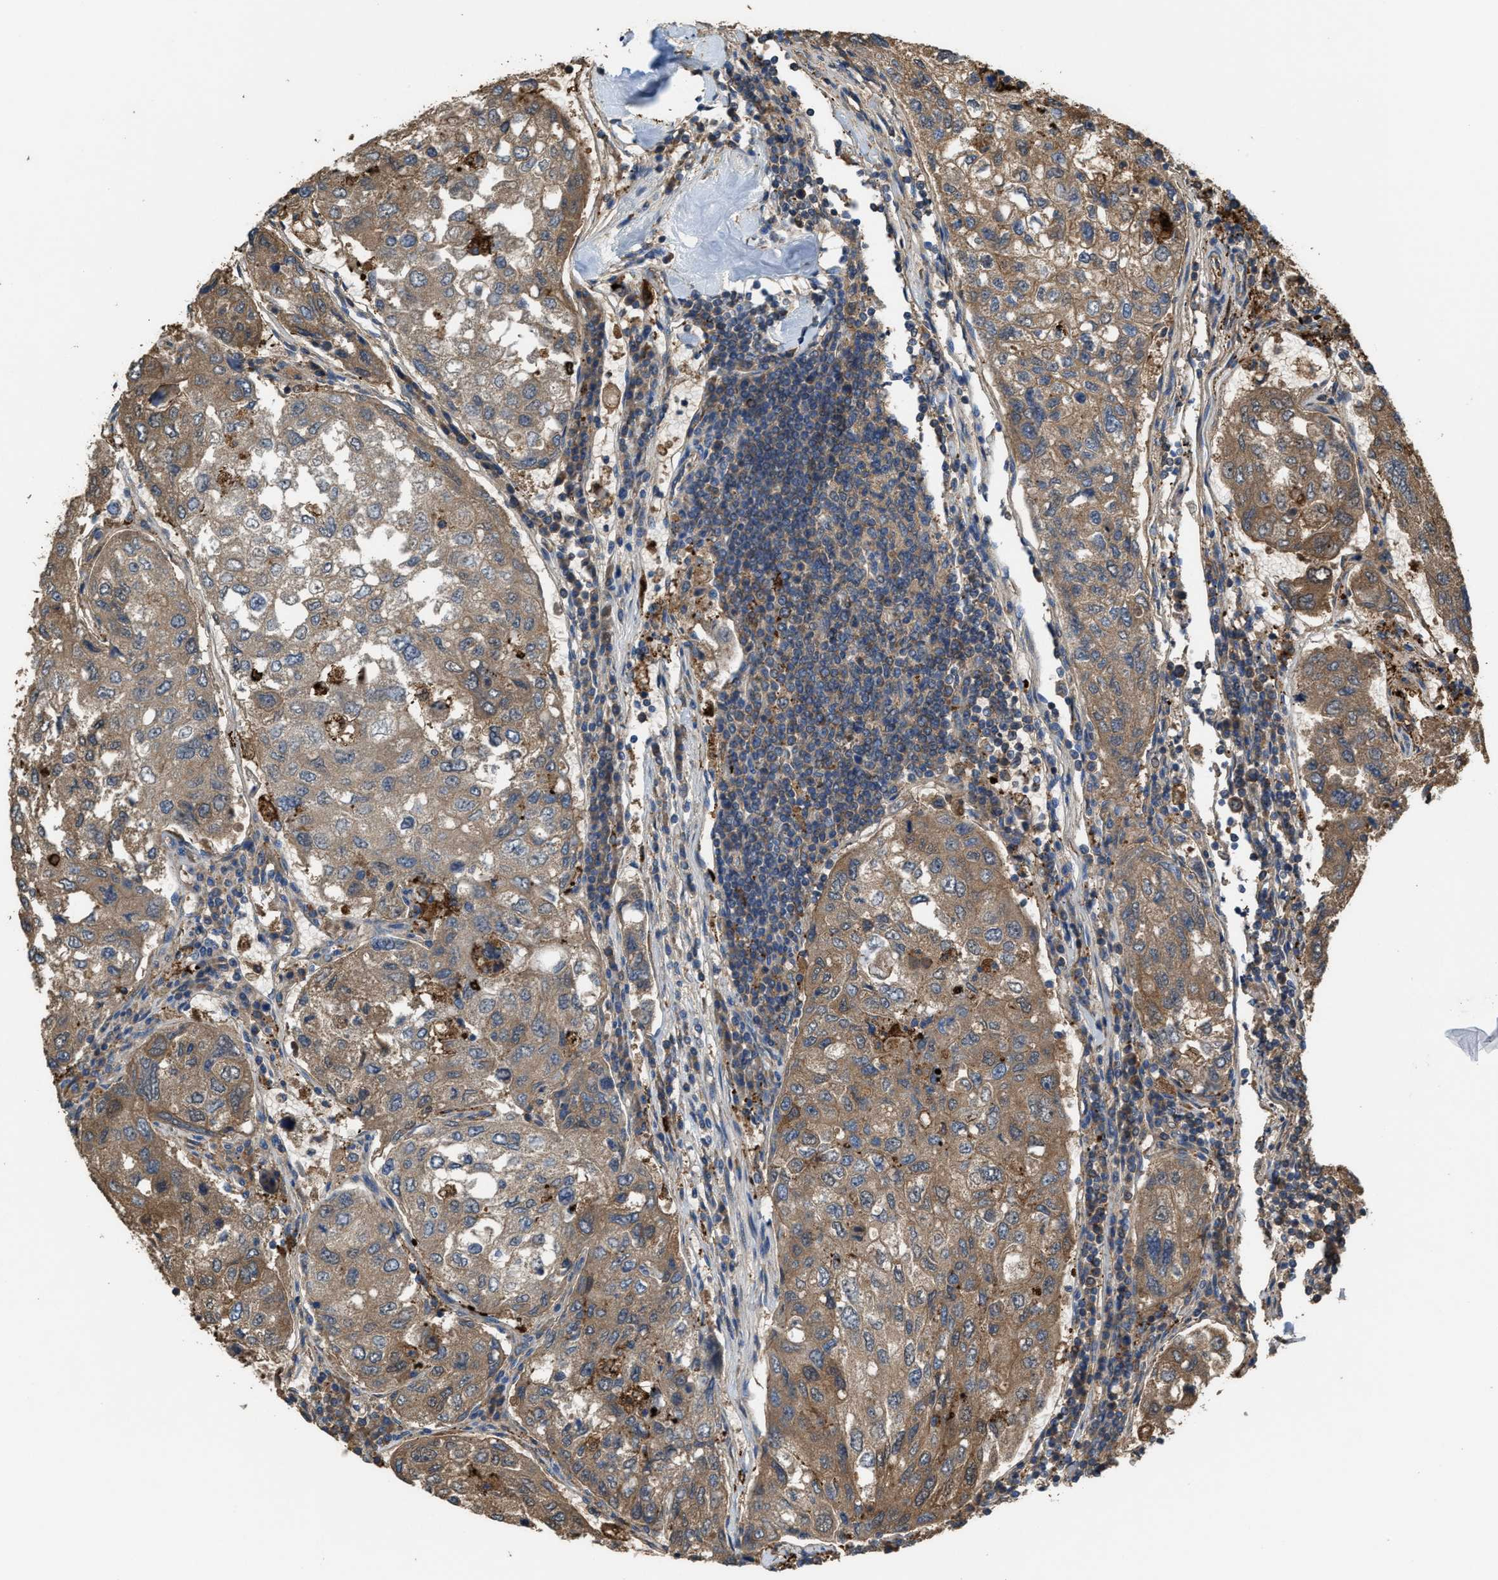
{"staining": {"intensity": "moderate", "quantity": ">75%", "location": "cytoplasmic/membranous"}, "tissue": "urothelial cancer", "cell_type": "Tumor cells", "image_type": "cancer", "snomed": [{"axis": "morphology", "description": "Urothelial carcinoma, High grade"}, {"axis": "topography", "description": "Lymph node"}, {"axis": "topography", "description": "Urinary bladder"}], "caption": "Immunohistochemical staining of human urothelial carcinoma (high-grade) exhibits medium levels of moderate cytoplasmic/membranous protein positivity in about >75% of tumor cells. Using DAB (3,3'-diaminobenzidine) (brown) and hematoxylin (blue) stains, captured at high magnification using brightfield microscopy.", "gene": "ATIC", "patient": {"sex": "male", "age": 51}}